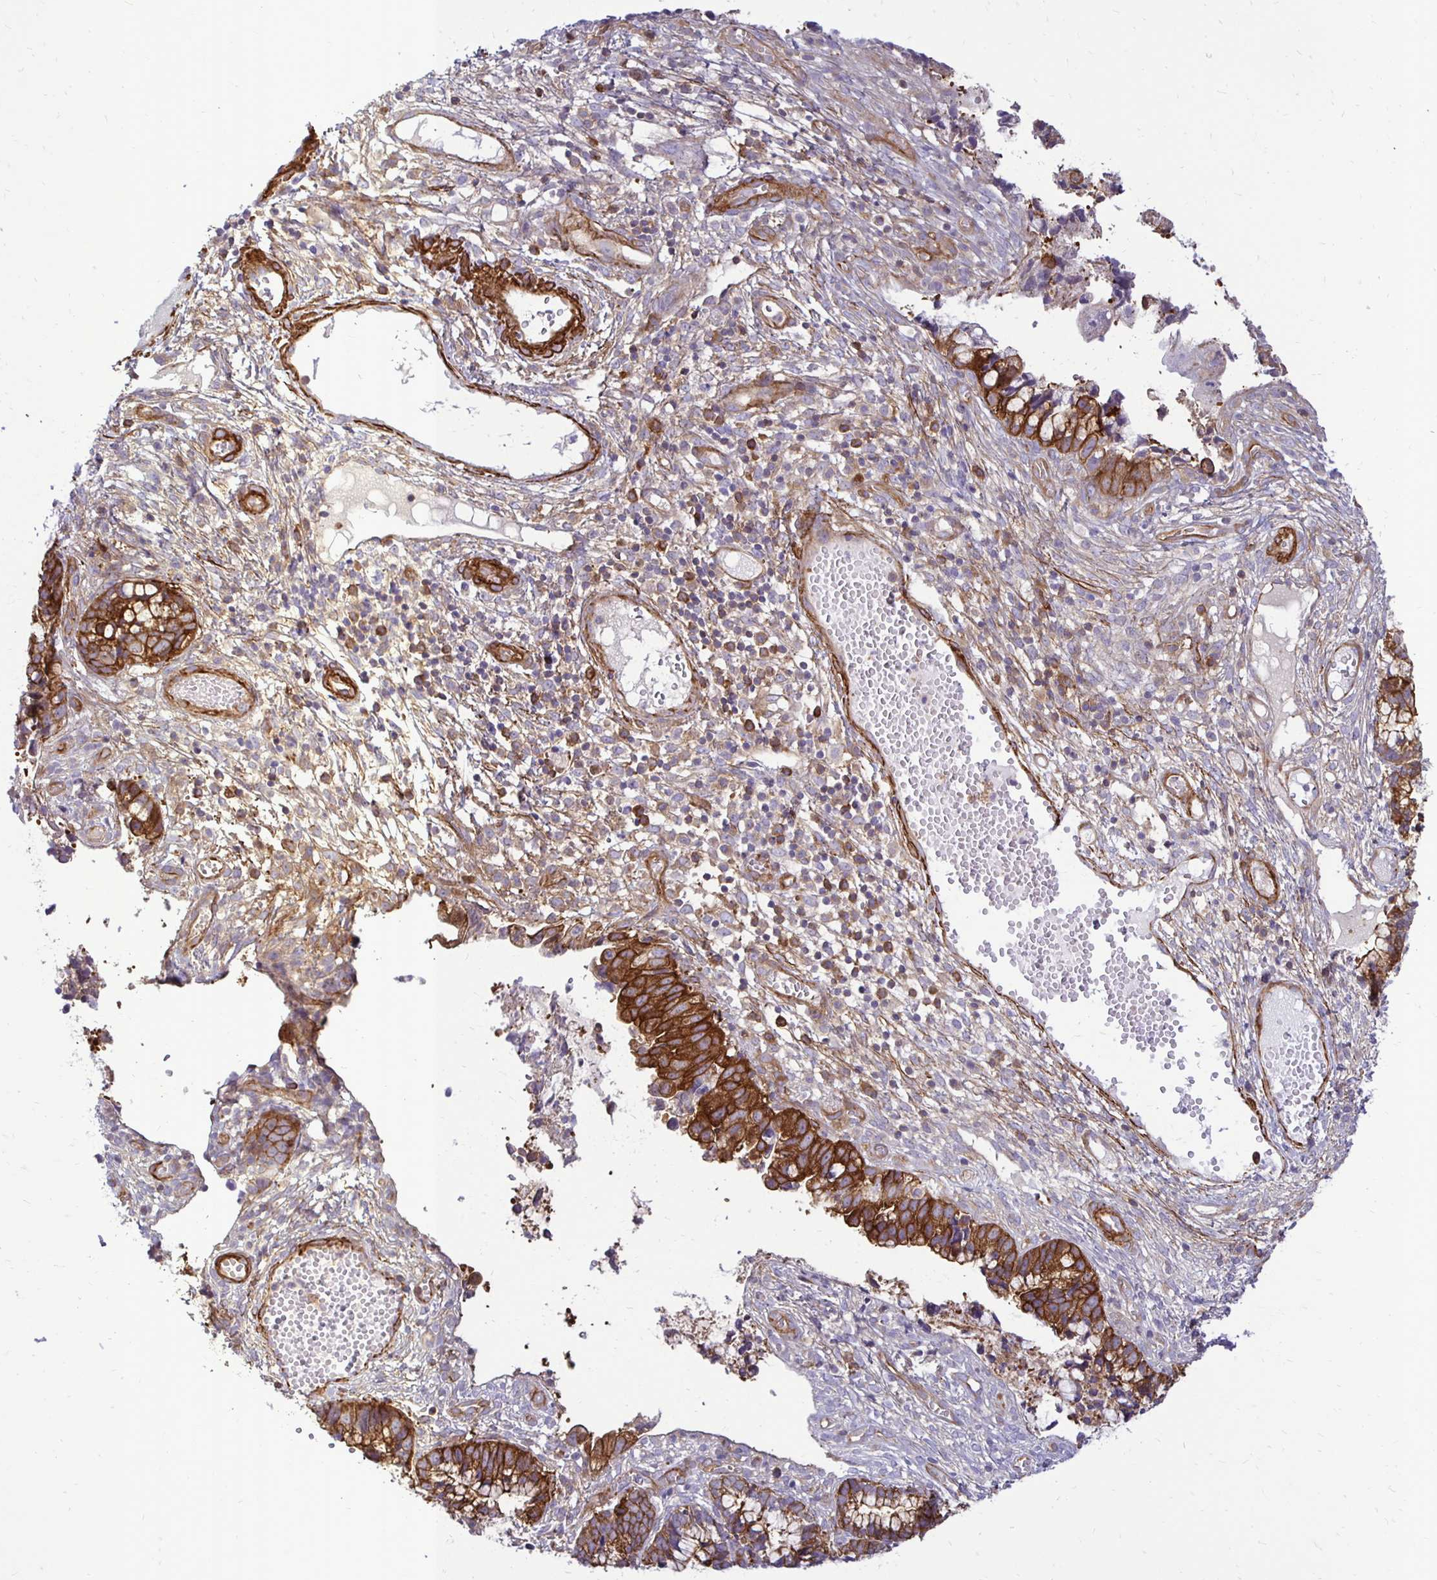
{"staining": {"intensity": "strong", "quantity": ">75%", "location": "cytoplasmic/membranous"}, "tissue": "cervical cancer", "cell_type": "Tumor cells", "image_type": "cancer", "snomed": [{"axis": "morphology", "description": "Adenocarcinoma, NOS"}, {"axis": "topography", "description": "Cervix"}], "caption": "Strong cytoplasmic/membranous positivity is present in approximately >75% of tumor cells in cervical cancer (adenocarcinoma). (brown staining indicates protein expression, while blue staining denotes nuclei).", "gene": "CTPS1", "patient": {"sex": "female", "age": 44}}